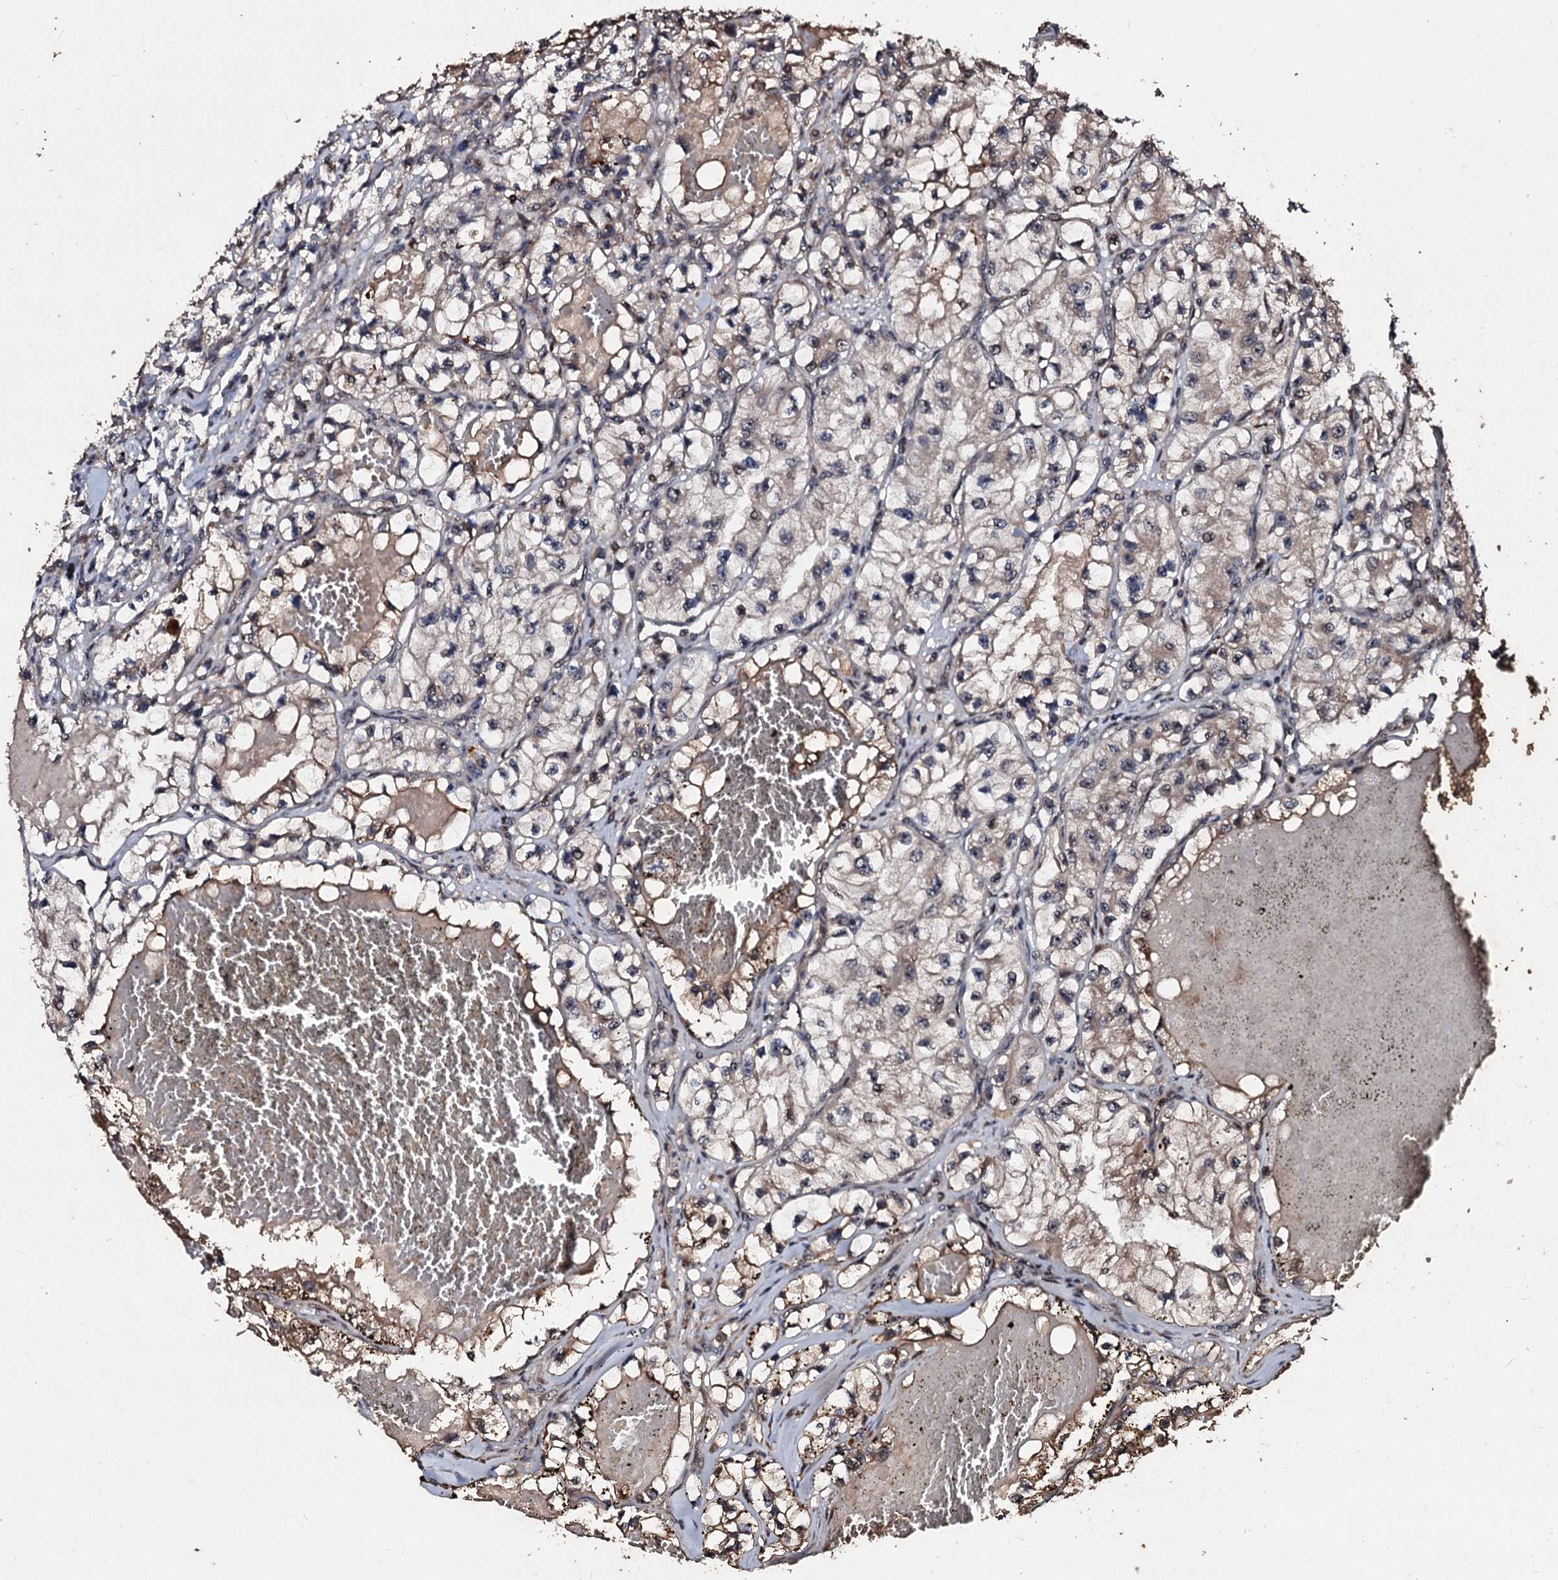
{"staining": {"intensity": "weak", "quantity": "<25%", "location": "cytoplasmic/membranous"}, "tissue": "renal cancer", "cell_type": "Tumor cells", "image_type": "cancer", "snomed": [{"axis": "morphology", "description": "Adenocarcinoma, NOS"}, {"axis": "topography", "description": "Kidney"}], "caption": "Tumor cells show no significant expression in adenocarcinoma (renal). (DAB immunohistochemistry (IHC) visualized using brightfield microscopy, high magnification).", "gene": "SUPT7L", "patient": {"sex": "female", "age": 57}}